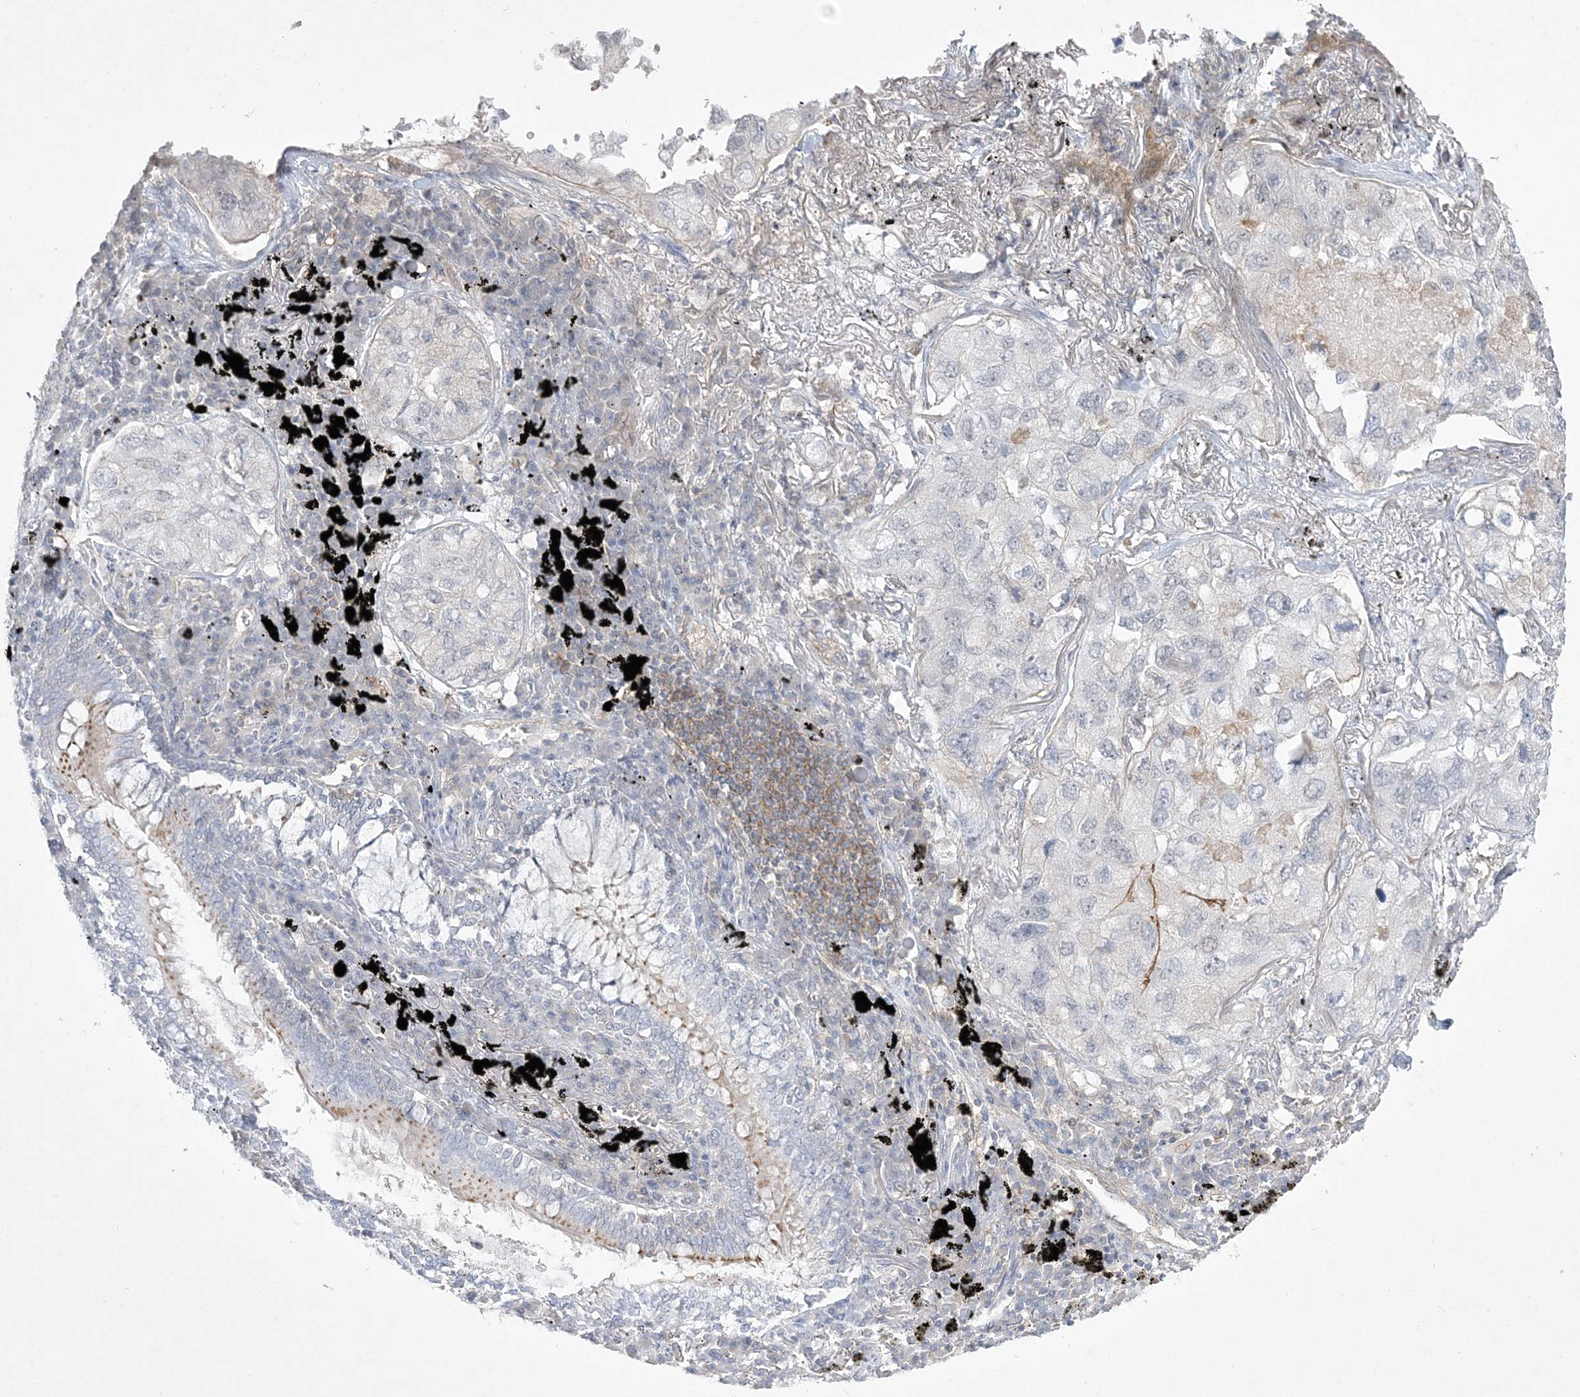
{"staining": {"intensity": "negative", "quantity": "none", "location": "none"}, "tissue": "lung cancer", "cell_type": "Tumor cells", "image_type": "cancer", "snomed": [{"axis": "morphology", "description": "Adenocarcinoma, NOS"}, {"axis": "topography", "description": "Lung"}], "caption": "This is an immunohistochemistry (IHC) micrograph of human lung adenocarcinoma. There is no expression in tumor cells.", "gene": "ADAMTS12", "patient": {"sex": "male", "age": 65}}